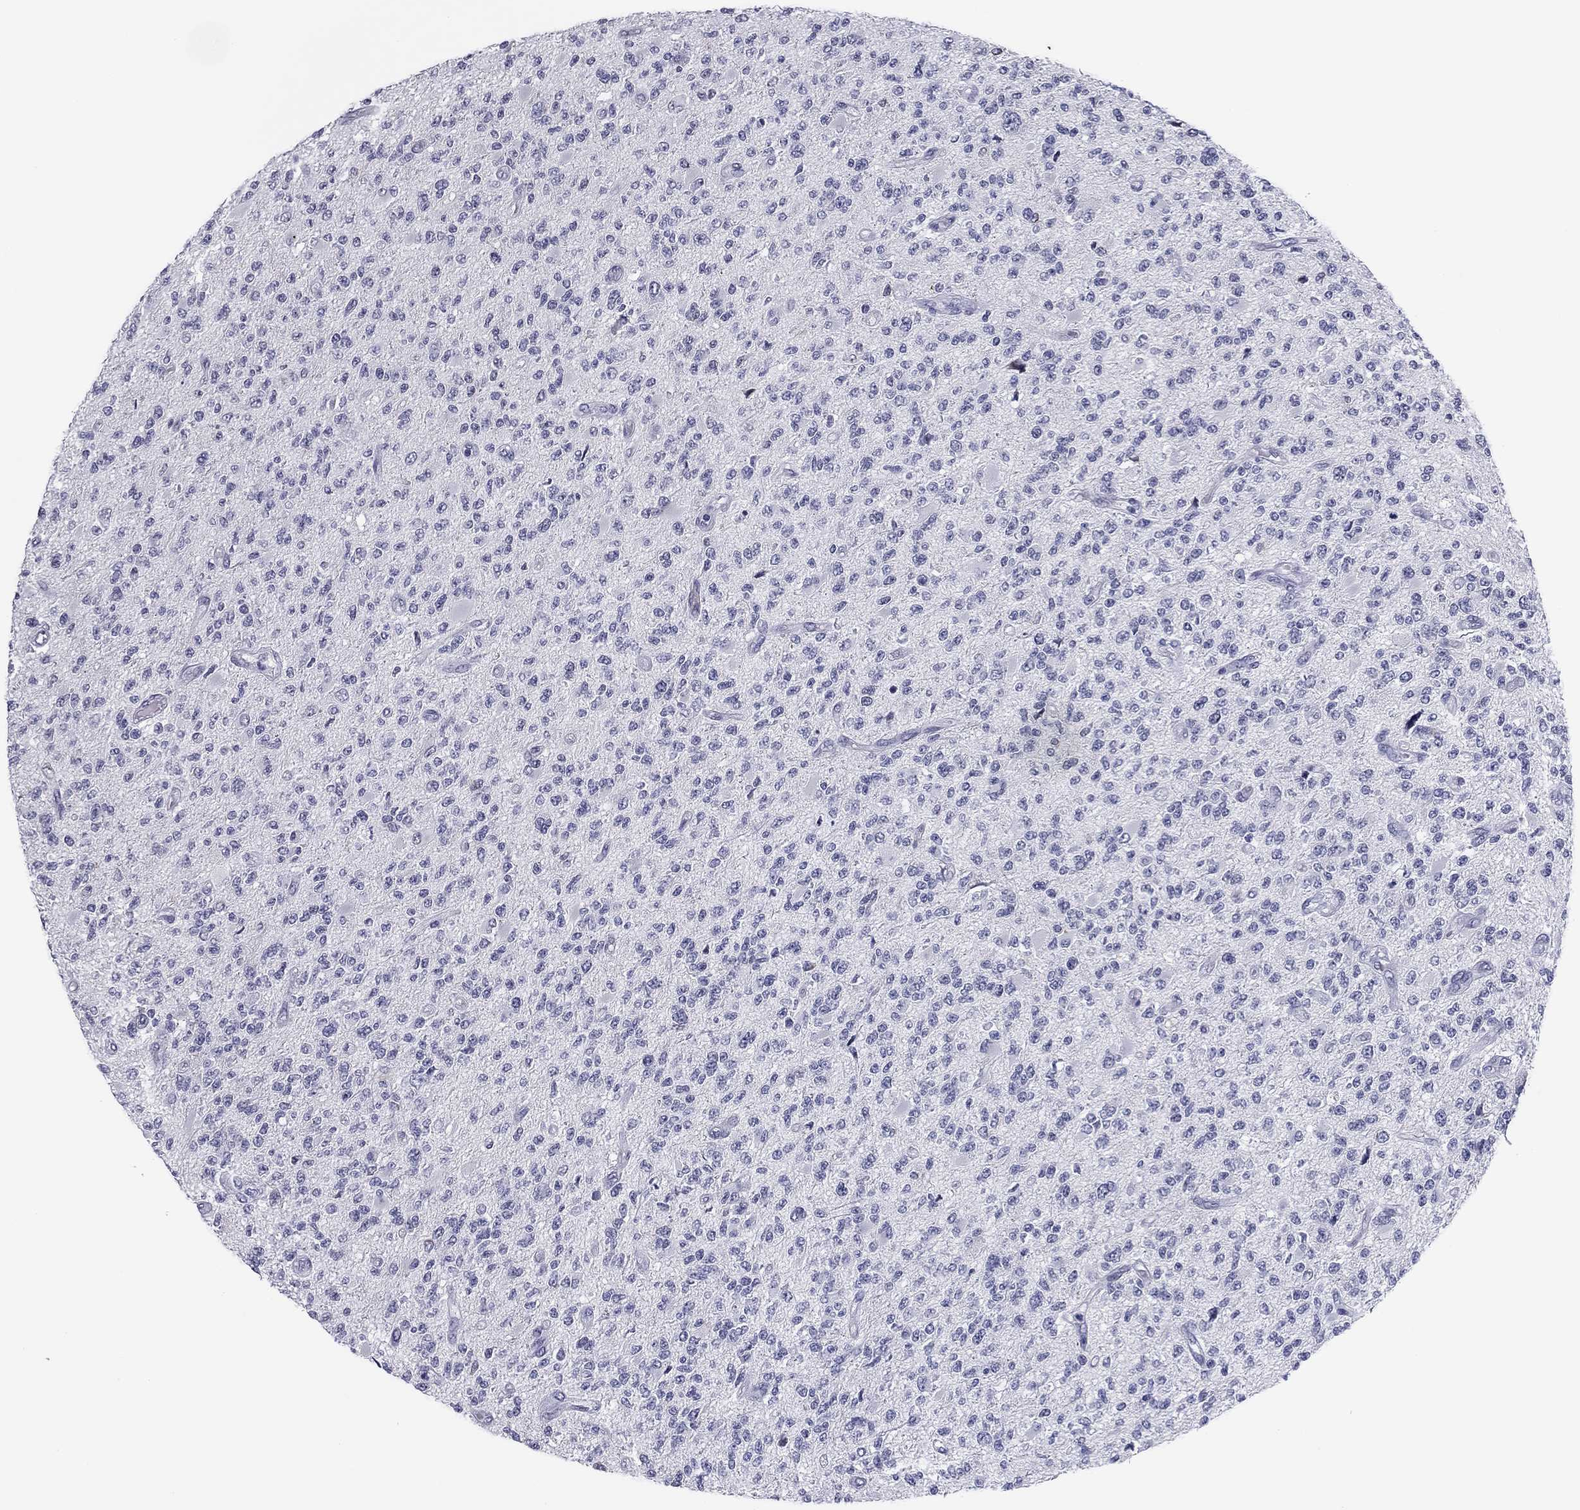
{"staining": {"intensity": "negative", "quantity": "none", "location": "none"}, "tissue": "glioma", "cell_type": "Tumor cells", "image_type": "cancer", "snomed": [{"axis": "morphology", "description": "Glioma, malignant, High grade"}, {"axis": "topography", "description": "Brain"}], "caption": "Photomicrograph shows no significant protein positivity in tumor cells of malignant glioma (high-grade).", "gene": "PRPH", "patient": {"sex": "female", "age": 63}}